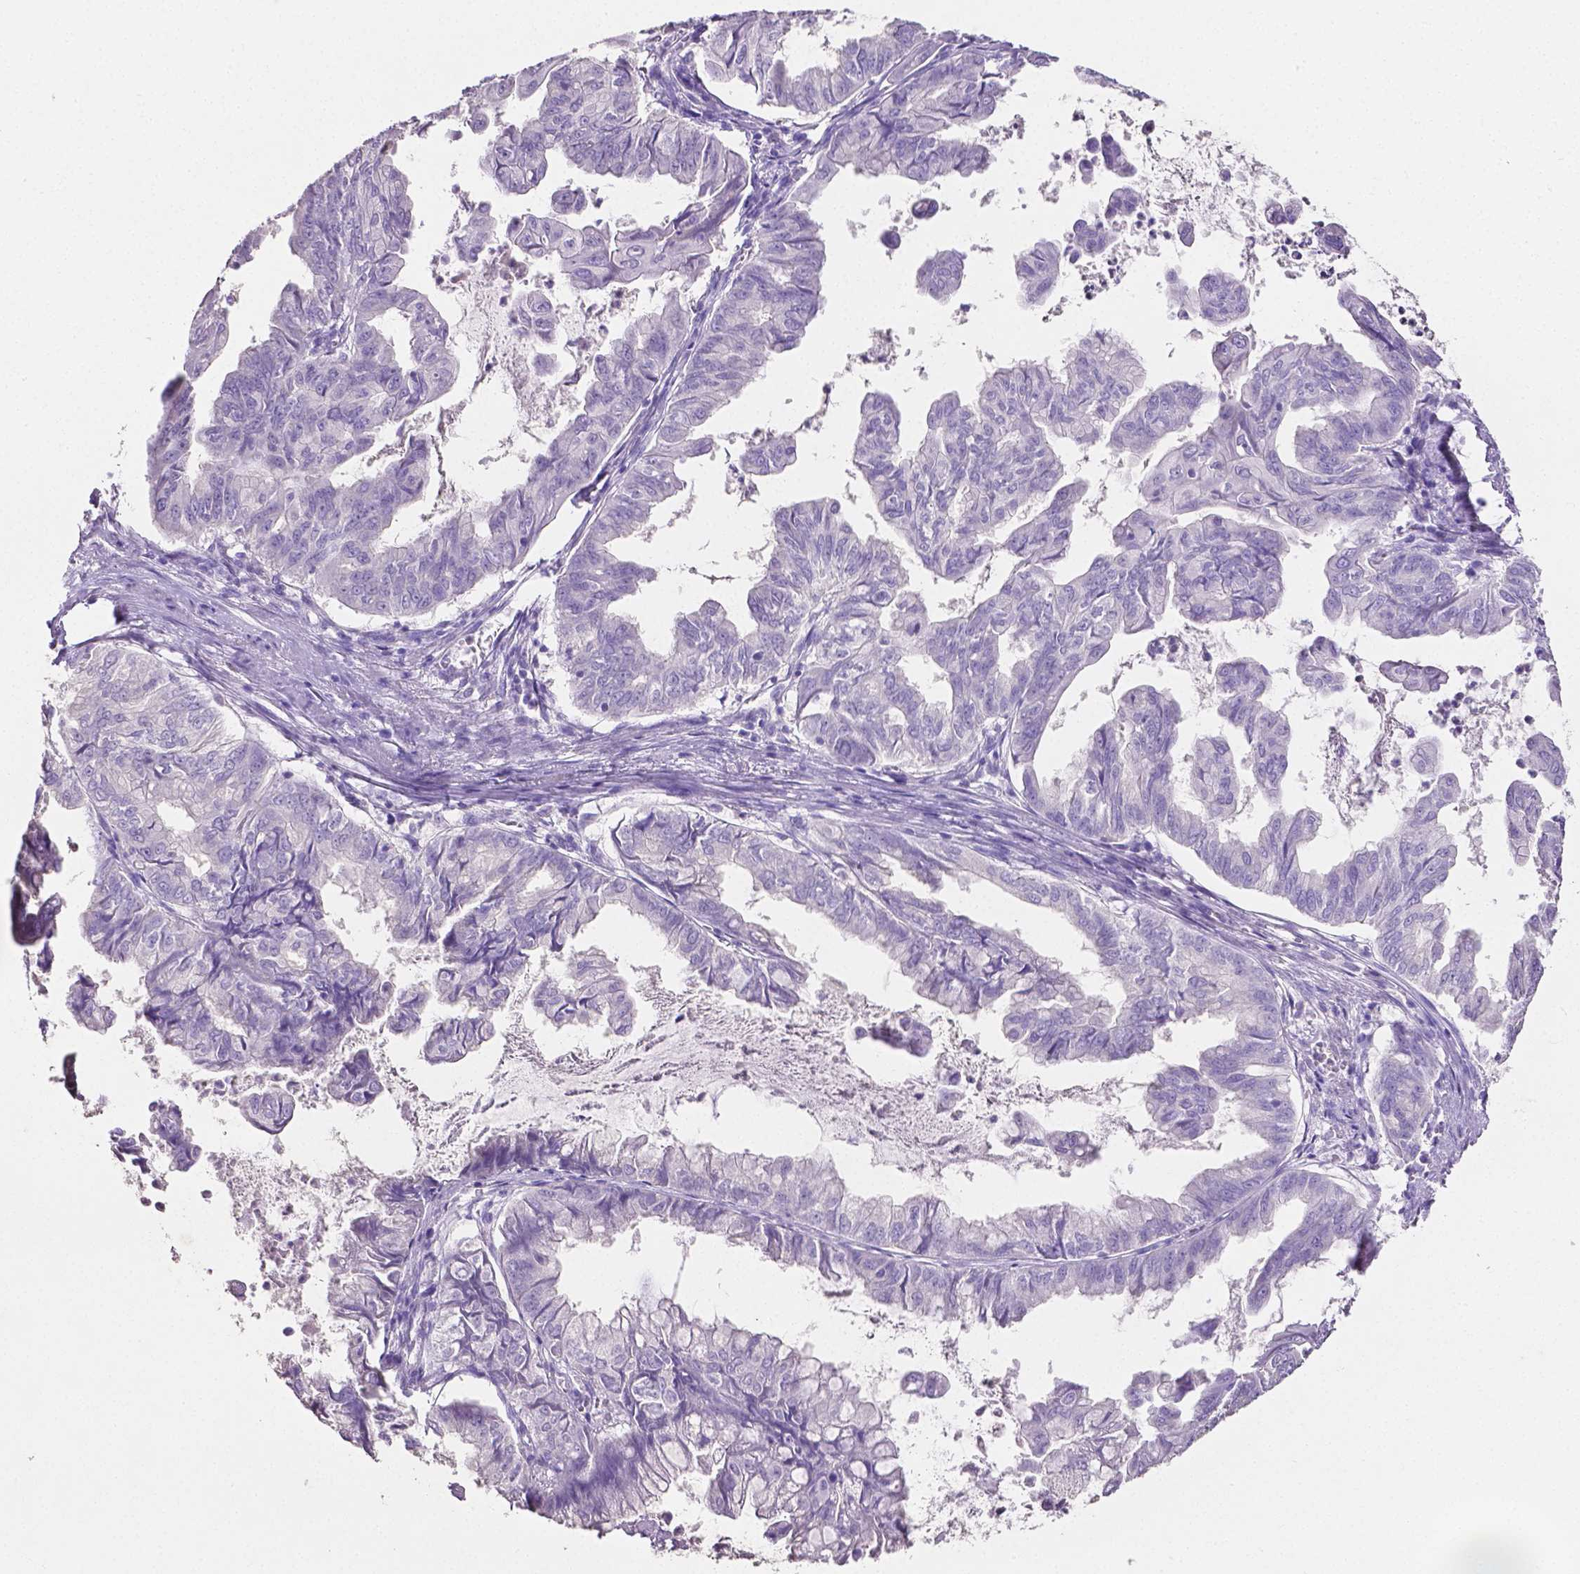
{"staining": {"intensity": "negative", "quantity": "none", "location": "none"}, "tissue": "stomach cancer", "cell_type": "Tumor cells", "image_type": "cancer", "snomed": [{"axis": "morphology", "description": "Adenocarcinoma, NOS"}, {"axis": "topography", "description": "Stomach, upper"}], "caption": "The micrograph exhibits no significant expression in tumor cells of adenocarcinoma (stomach). (Immunohistochemistry (ihc), brightfield microscopy, high magnification).", "gene": "SLC22A2", "patient": {"sex": "male", "age": 80}}